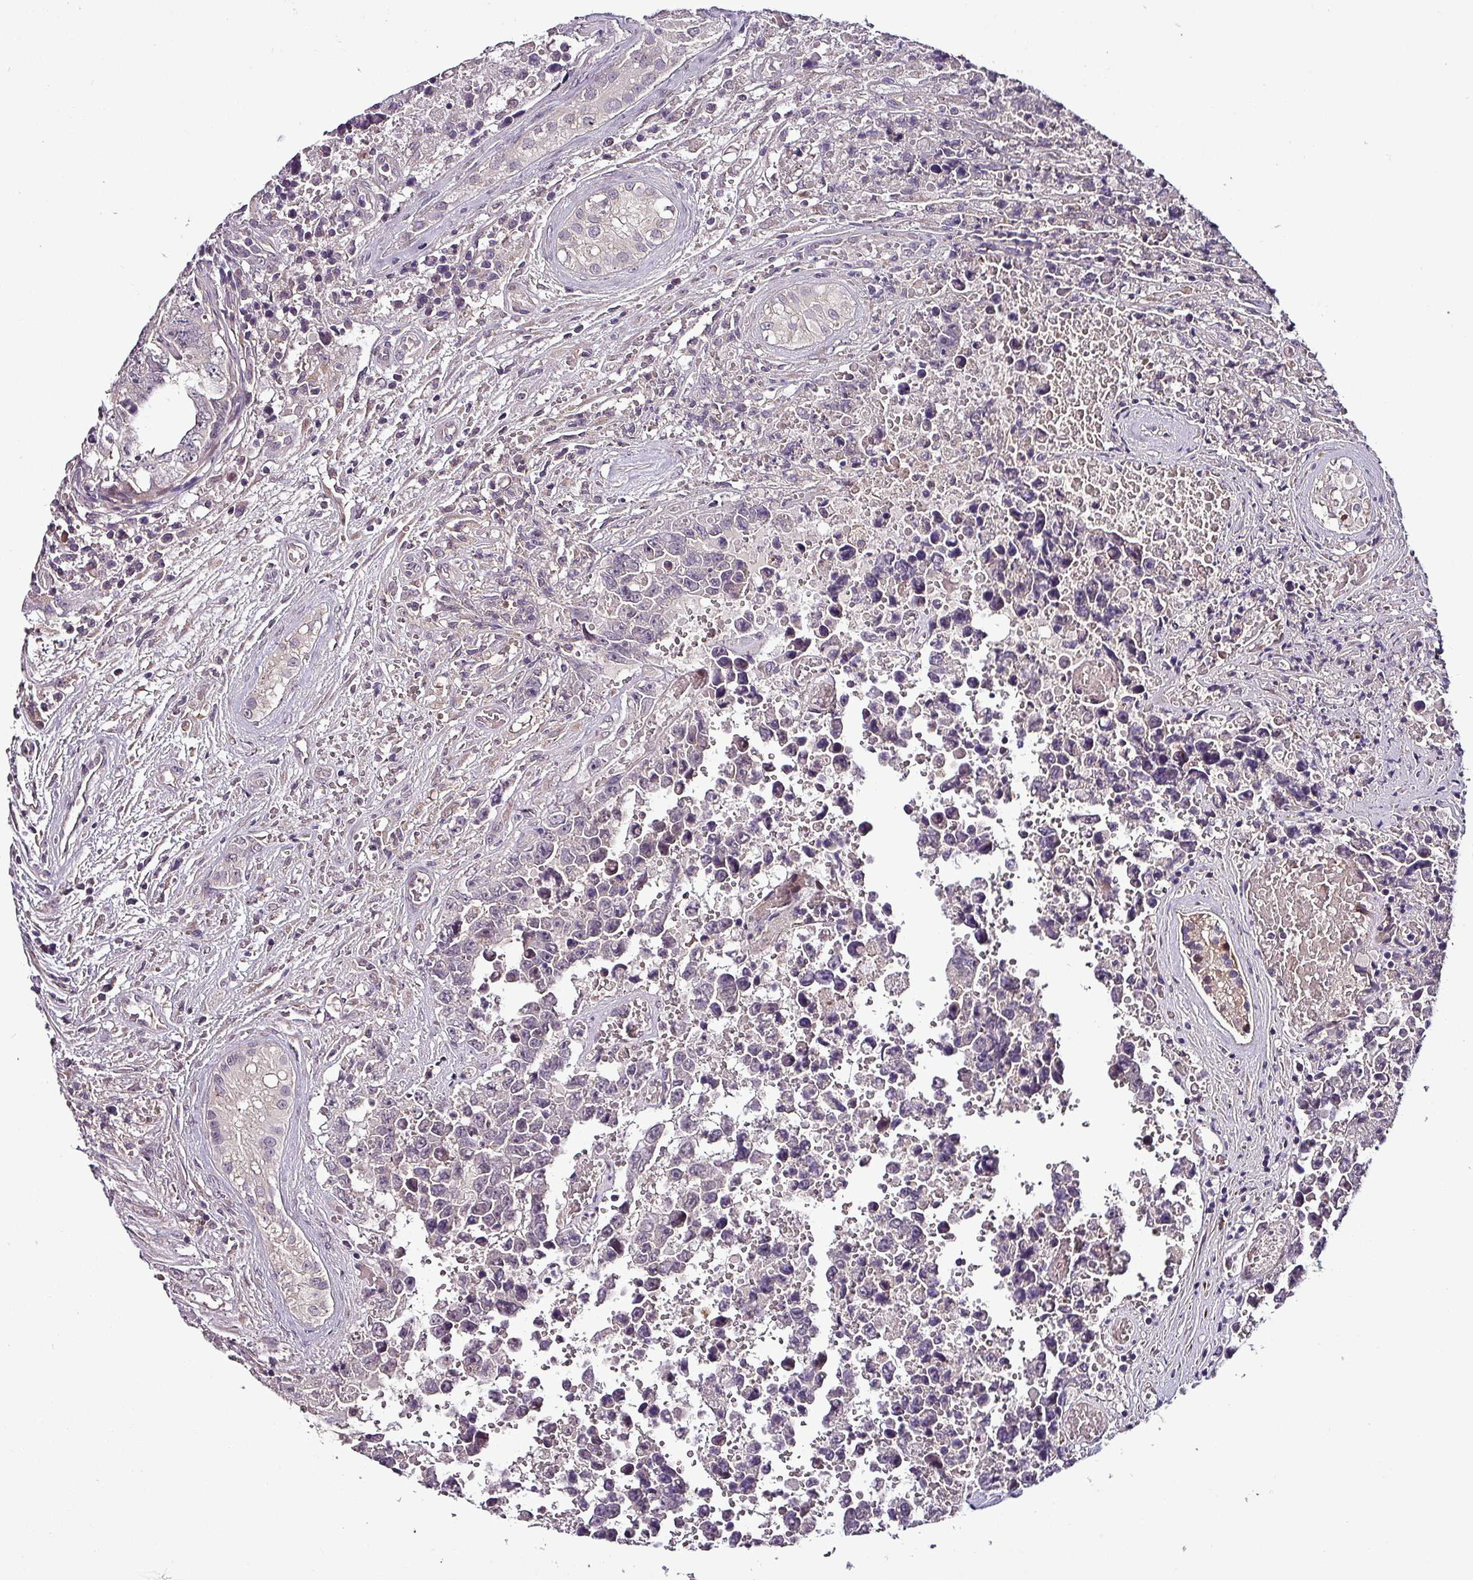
{"staining": {"intensity": "negative", "quantity": "none", "location": "none"}, "tissue": "testis cancer", "cell_type": "Tumor cells", "image_type": "cancer", "snomed": [{"axis": "morphology", "description": "Normal tissue, NOS"}, {"axis": "morphology", "description": "Carcinoma, Embryonal, NOS"}, {"axis": "topography", "description": "Testis"}, {"axis": "topography", "description": "Epididymis"}], "caption": "Immunohistochemistry photomicrograph of testis cancer stained for a protein (brown), which shows no staining in tumor cells.", "gene": "GRAPL", "patient": {"sex": "male", "age": 25}}